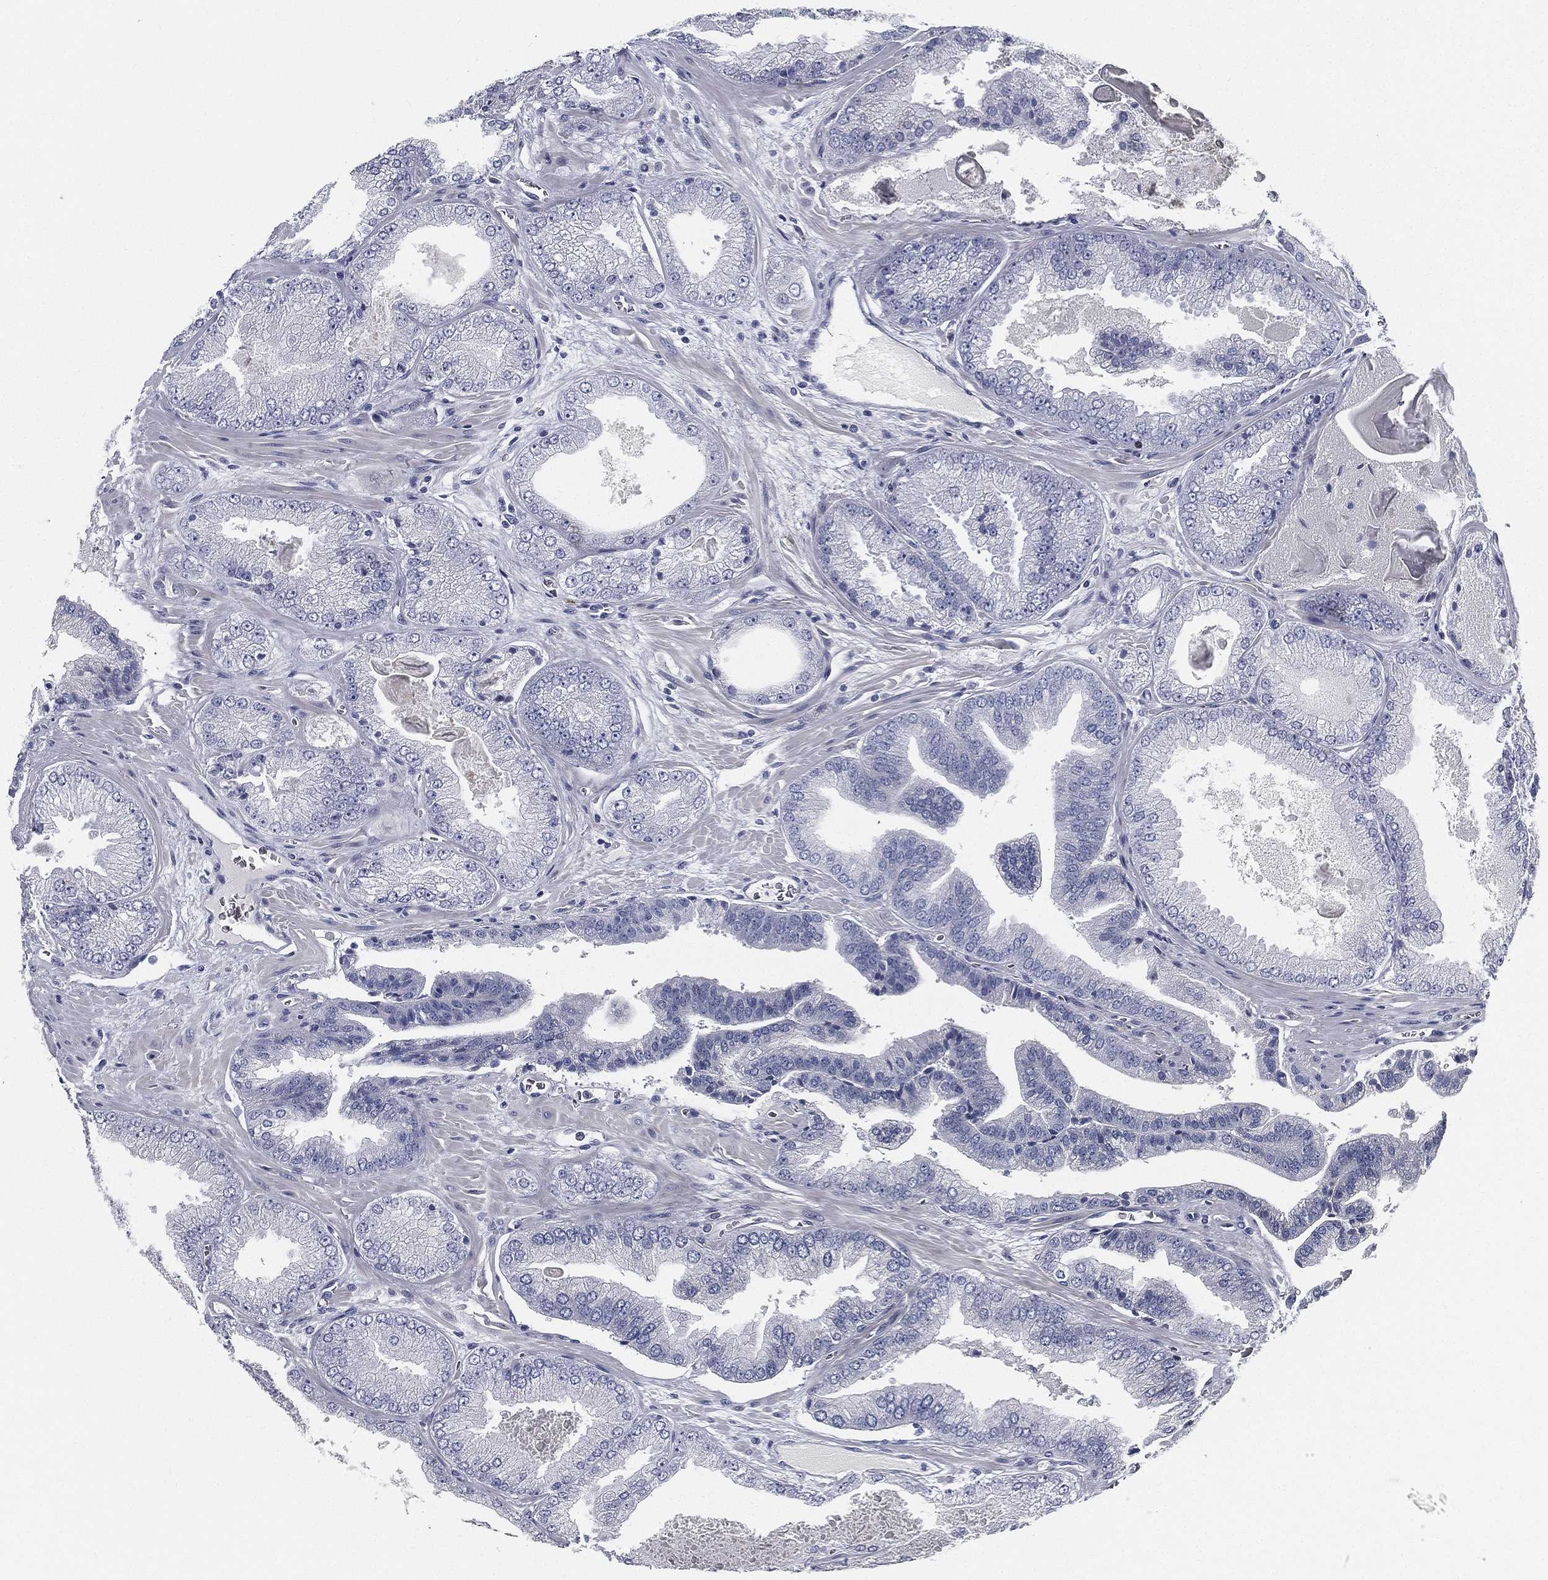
{"staining": {"intensity": "negative", "quantity": "none", "location": "none"}, "tissue": "prostate cancer", "cell_type": "Tumor cells", "image_type": "cancer", "snomed": [{"axis": "morphology", "description": "Adenocarcinoma, Low grade"}, {"axis": "topography", "description": "Prostate"}], "caption": "DAB immunohistochemical staining of human adenocarcinoma (low-grade) (prostate) displays no significant expression in tumor cells.", "gene": "SPPL2C", "patient": {"sex": "male", "age": 72}}